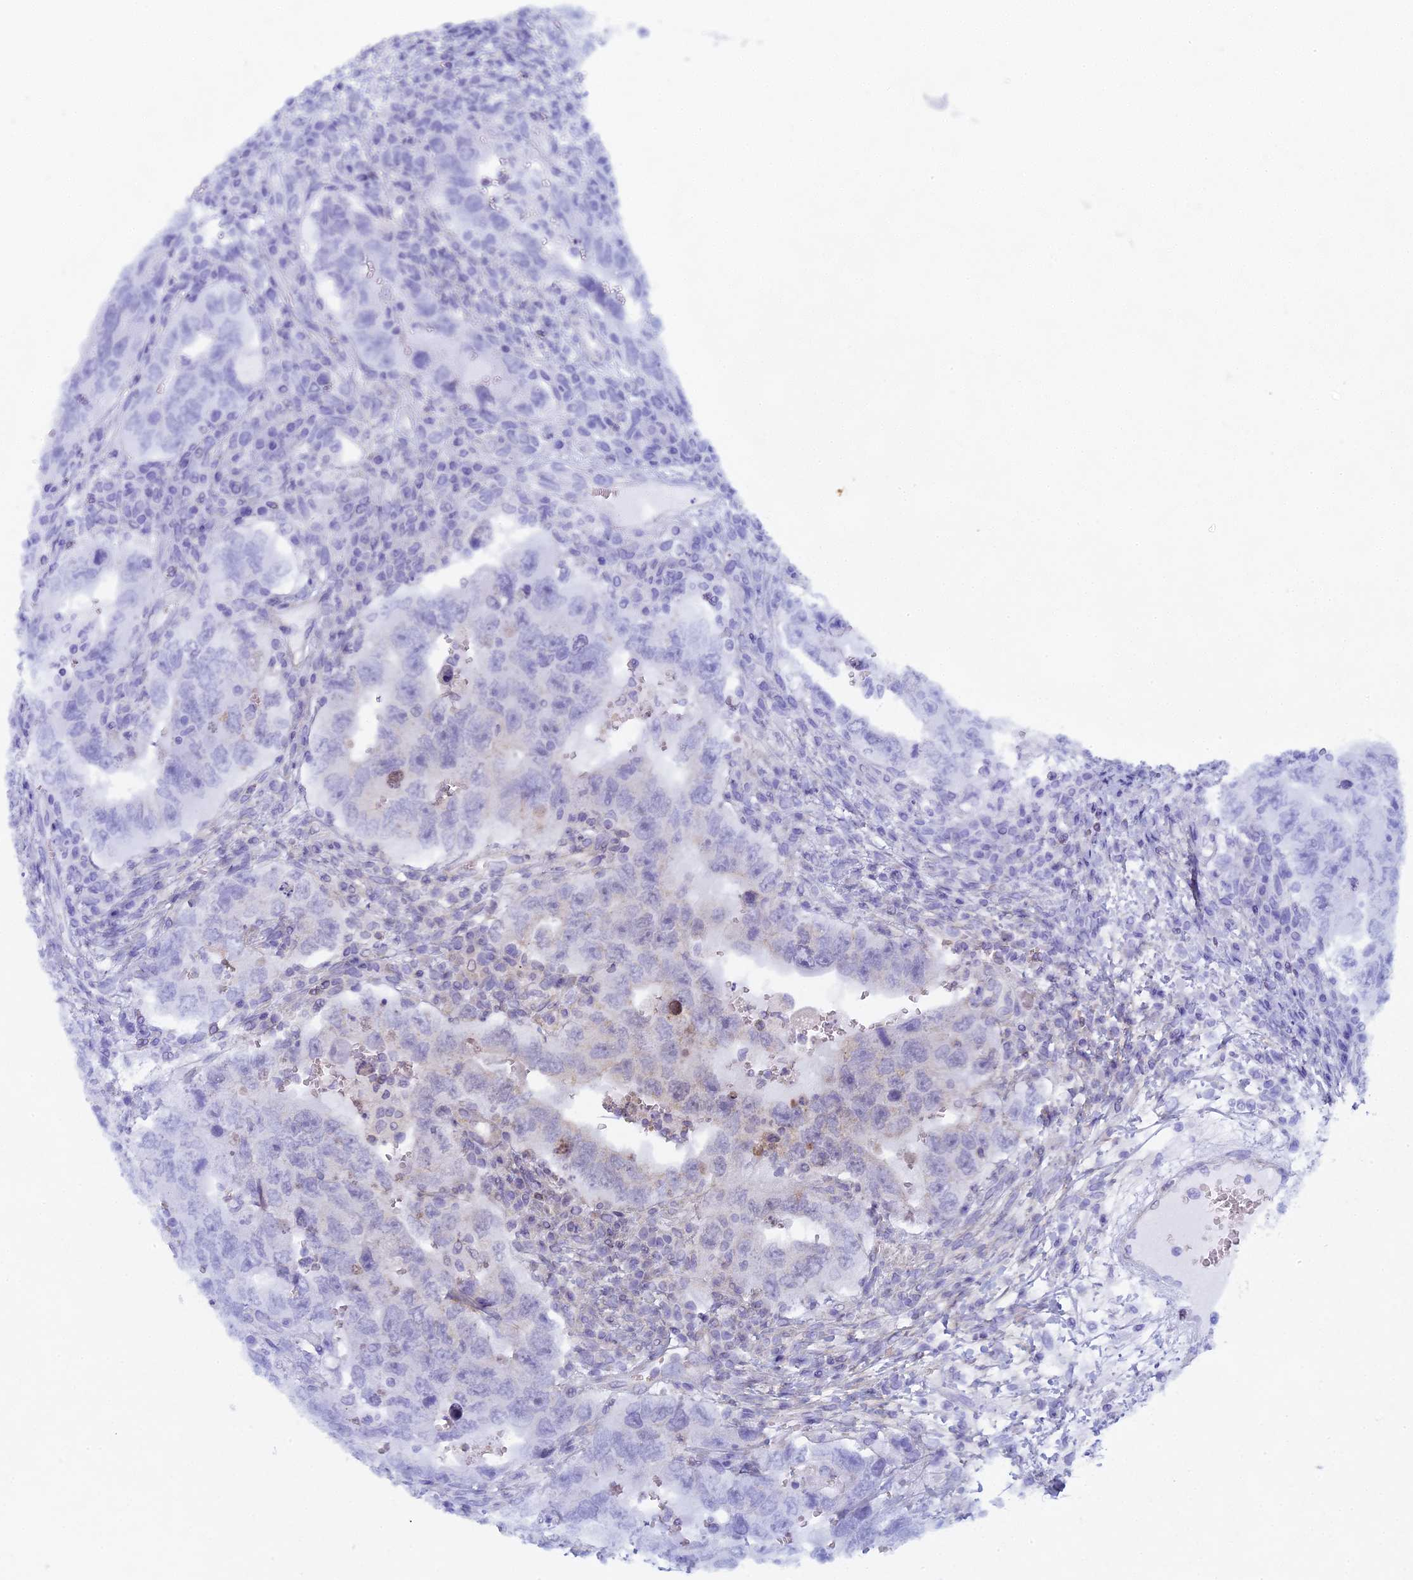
{"staining": {"intensity": "negative", "quantity": "none", "location": "none"}, "tissue": "testis cancer", "cell_type": "Tumor cells", "image_type": "cancer", "snomed": [{"axis": "morphology", "description": "Carcinoma, Embryonal, NOS"}, {"axis": "topography", "description": "Testis"}], "caption": "Testis embryonal carcinoma stained for a protein using IHC displays no staining tumor cells.", "gene": "DIXDC1", "patient": {"sex": "male", "age": 26}}